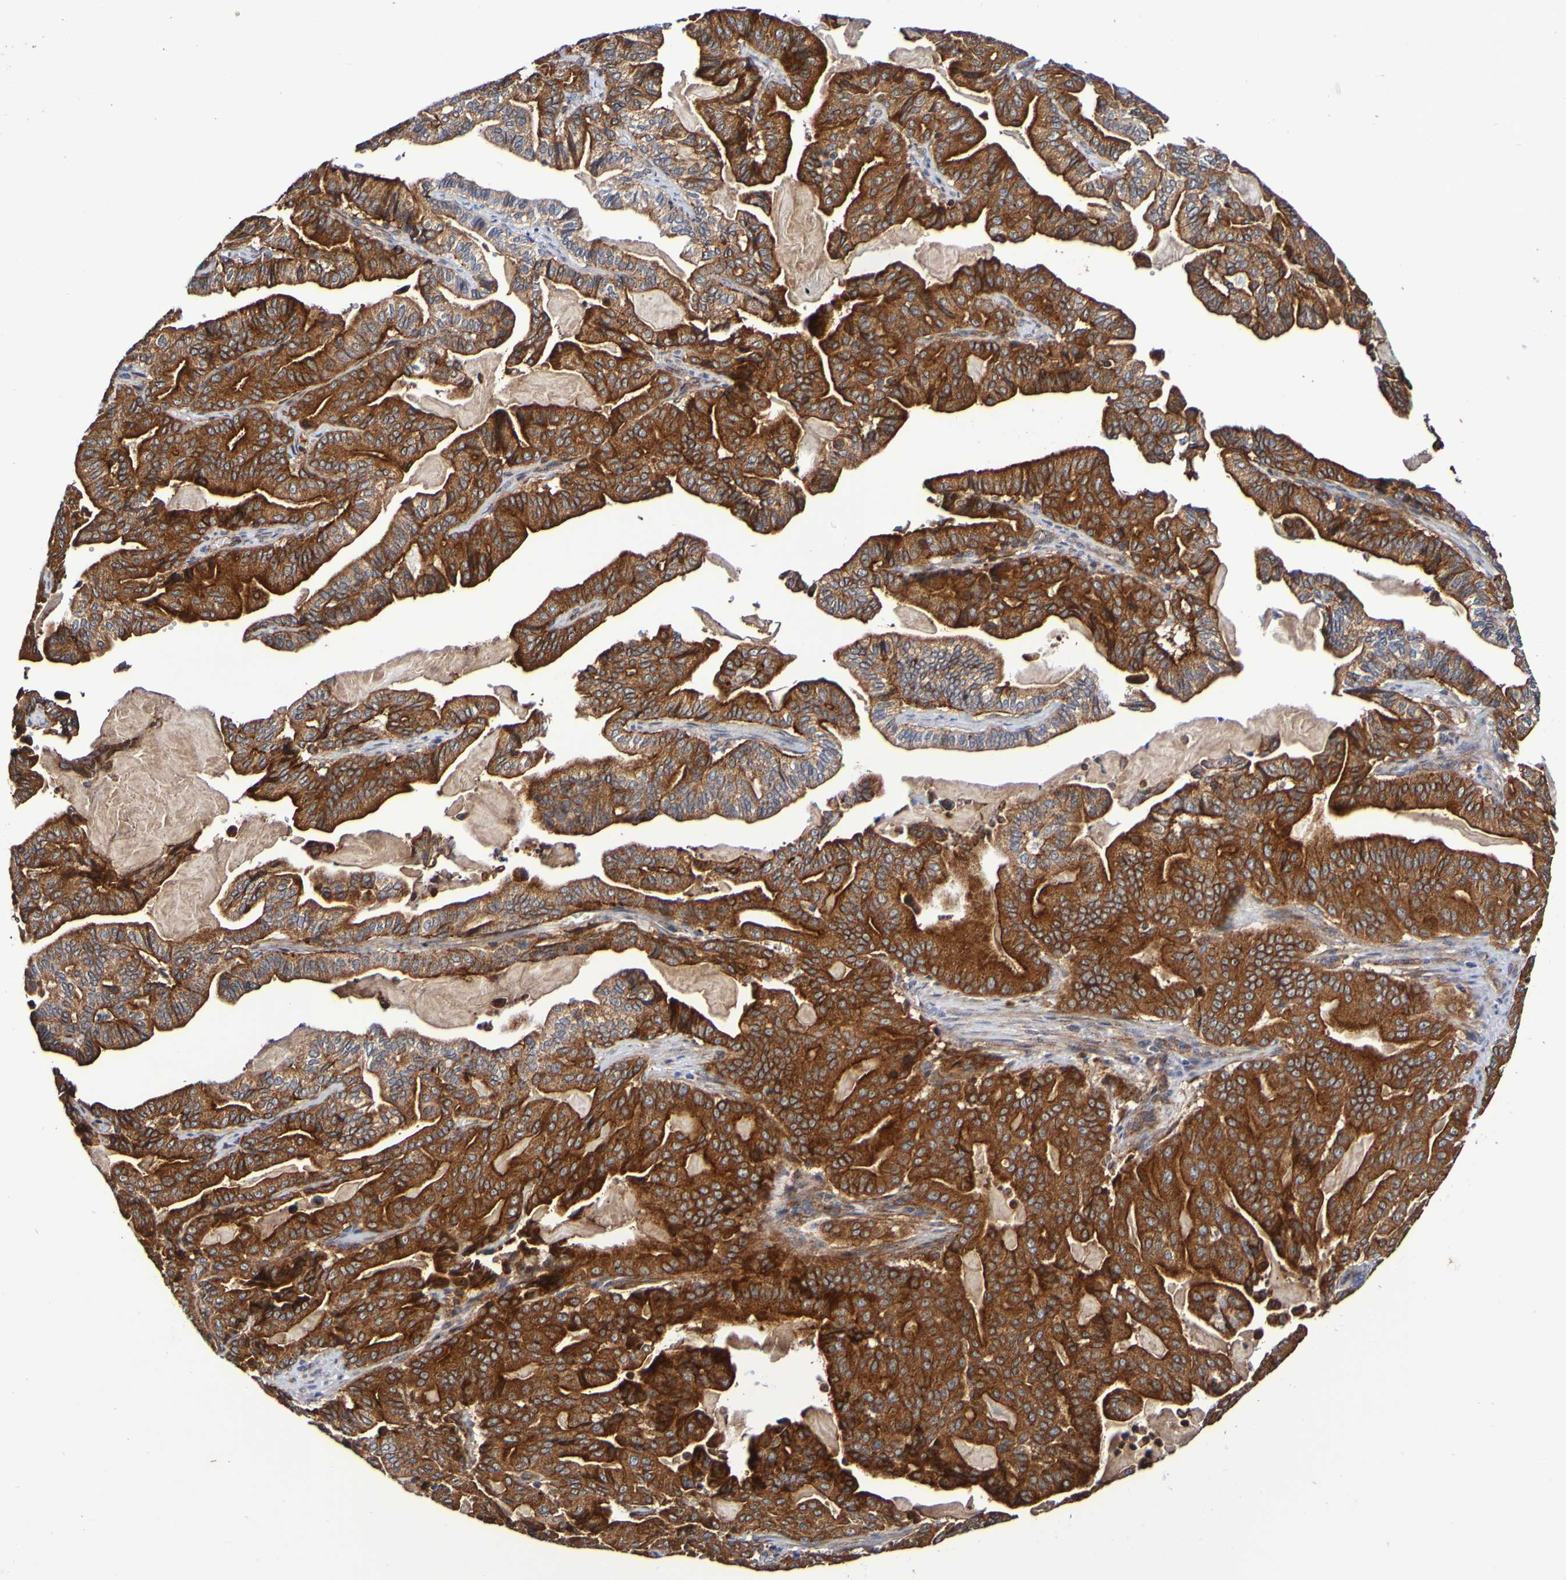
{"staining": {"intensity": "strong", "quantity": ">75%", "location": "cytoplasmic/membranous"}, "tissue": "pancreatic cancer", "cell_type": "Tumor cells", "image_type": "cancer", "snomed": [{"axis": "morphology", "description": "Adenocarcinoma, NOS"}, {"axis": "topography", "description": "Pancreas"}], "caption": "Pancreatic cancer was stained to show a protein in brown. There is high levels of strong cytoplasmic/membranous positivity in approximately >75% of tumor cells.", "gene": "GJB1", "patient": {"sex": "male", "age": 63}}